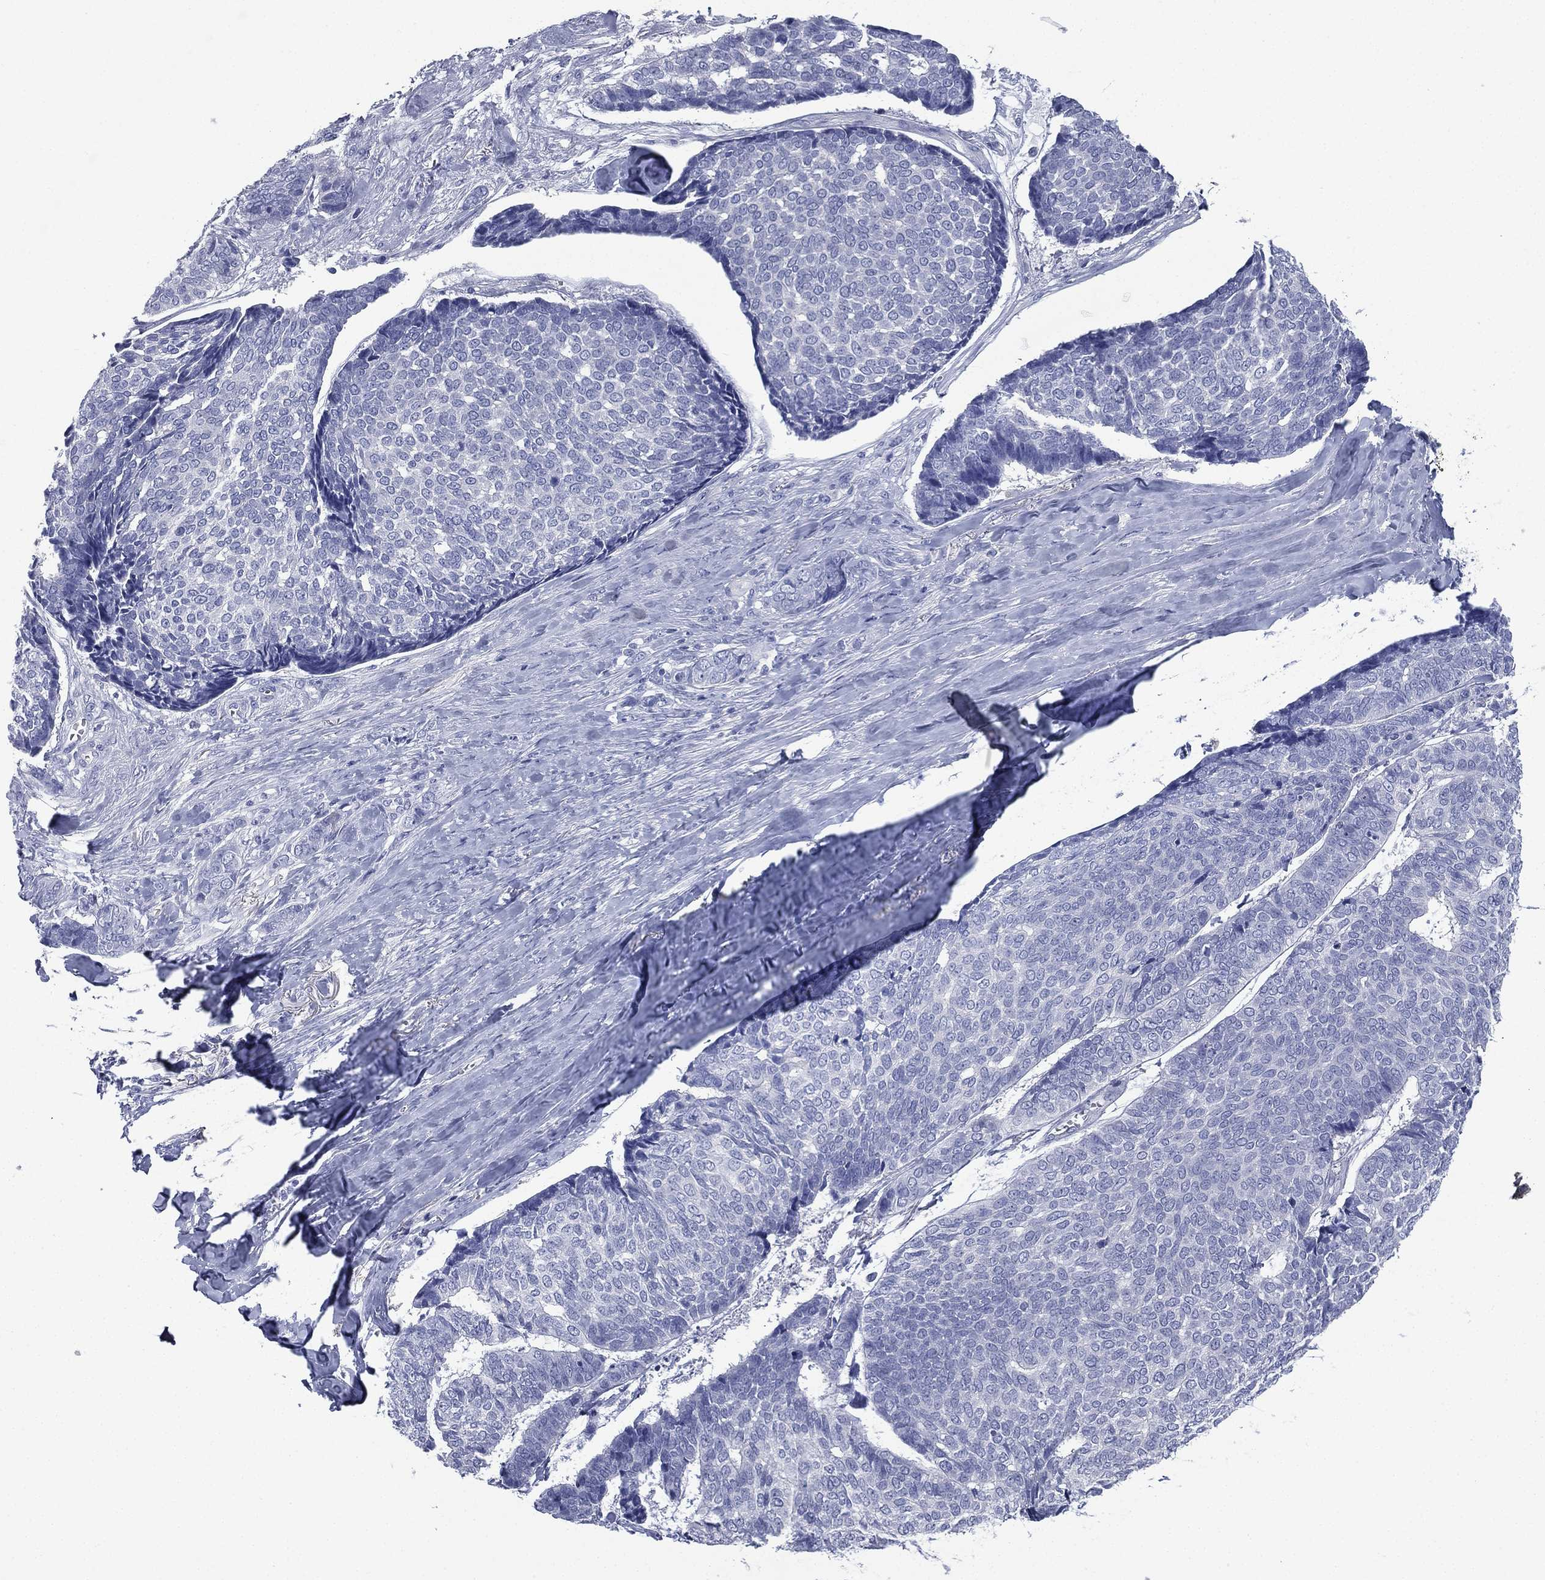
{"staining": {"intensity": "negative", "quantity": "none", "location": "none"}, "tissue": "skin cancer", "cell_type": "Tumor cells", "image_type": "cancer", "snomed": [{"axis": "morphology", "description": "Basal cell carcinoma"}, {"axis": "topography", "description": "Skin"}], "caption": "Immunohistochemistry (IHC) of skin cancer displays no expression in tumor cells.", "gene": "FCER2", "patient": {"sex": "male", "age": 86}}